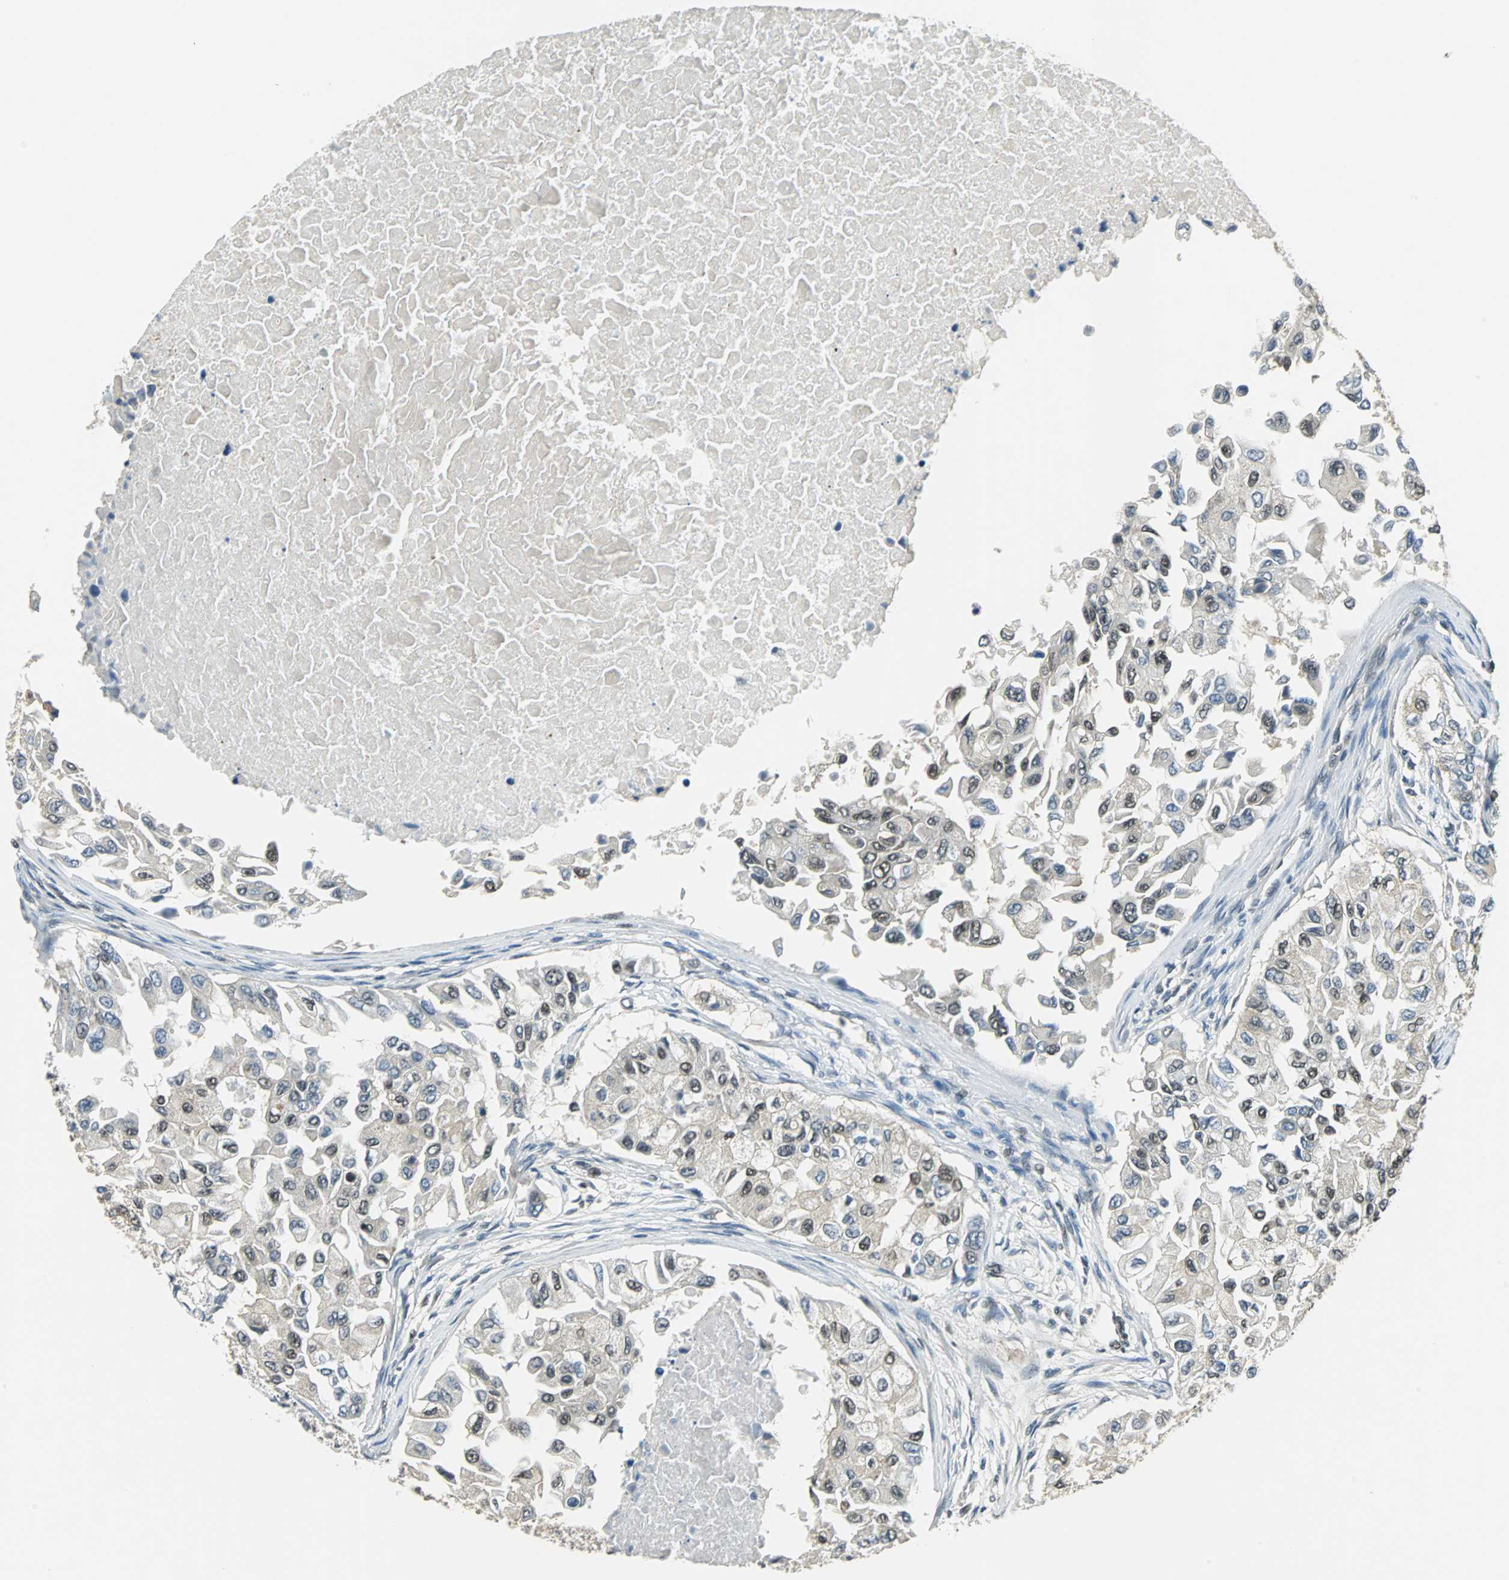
{"staining": {"intensity": "moderate", "quantity": "25%-75%", "location": "cytoplasmic/membranous,nuclear"}, "tissue": "breast cancer", "cell_type": "Tumor cells", "image_type": "cancer", "snomed": [{"axis": "morphology", "description": "Normal tissue, NOS"}, {"axis": "morphology", "description": "Duct carcinoma"}, {"axis": "topography", "description": "Breast"}], "caption": "Immunohistochemistry (IHC) staining of infiltrating ductal carcinoma (breast), which exhibits medium levels of moderate cytoplasmic/membranous and nuclear positivity in approximately 25%-75% of tumor cells indicating moderate cytoplasmic/membranous and nuclear protein staining. The staining was performed using DAB (brown) for protein detection and nuclei were counterstained in hematoxylin (blue).", "gene": "RBM14", "patient": {"sex": "female", "age": 49}}